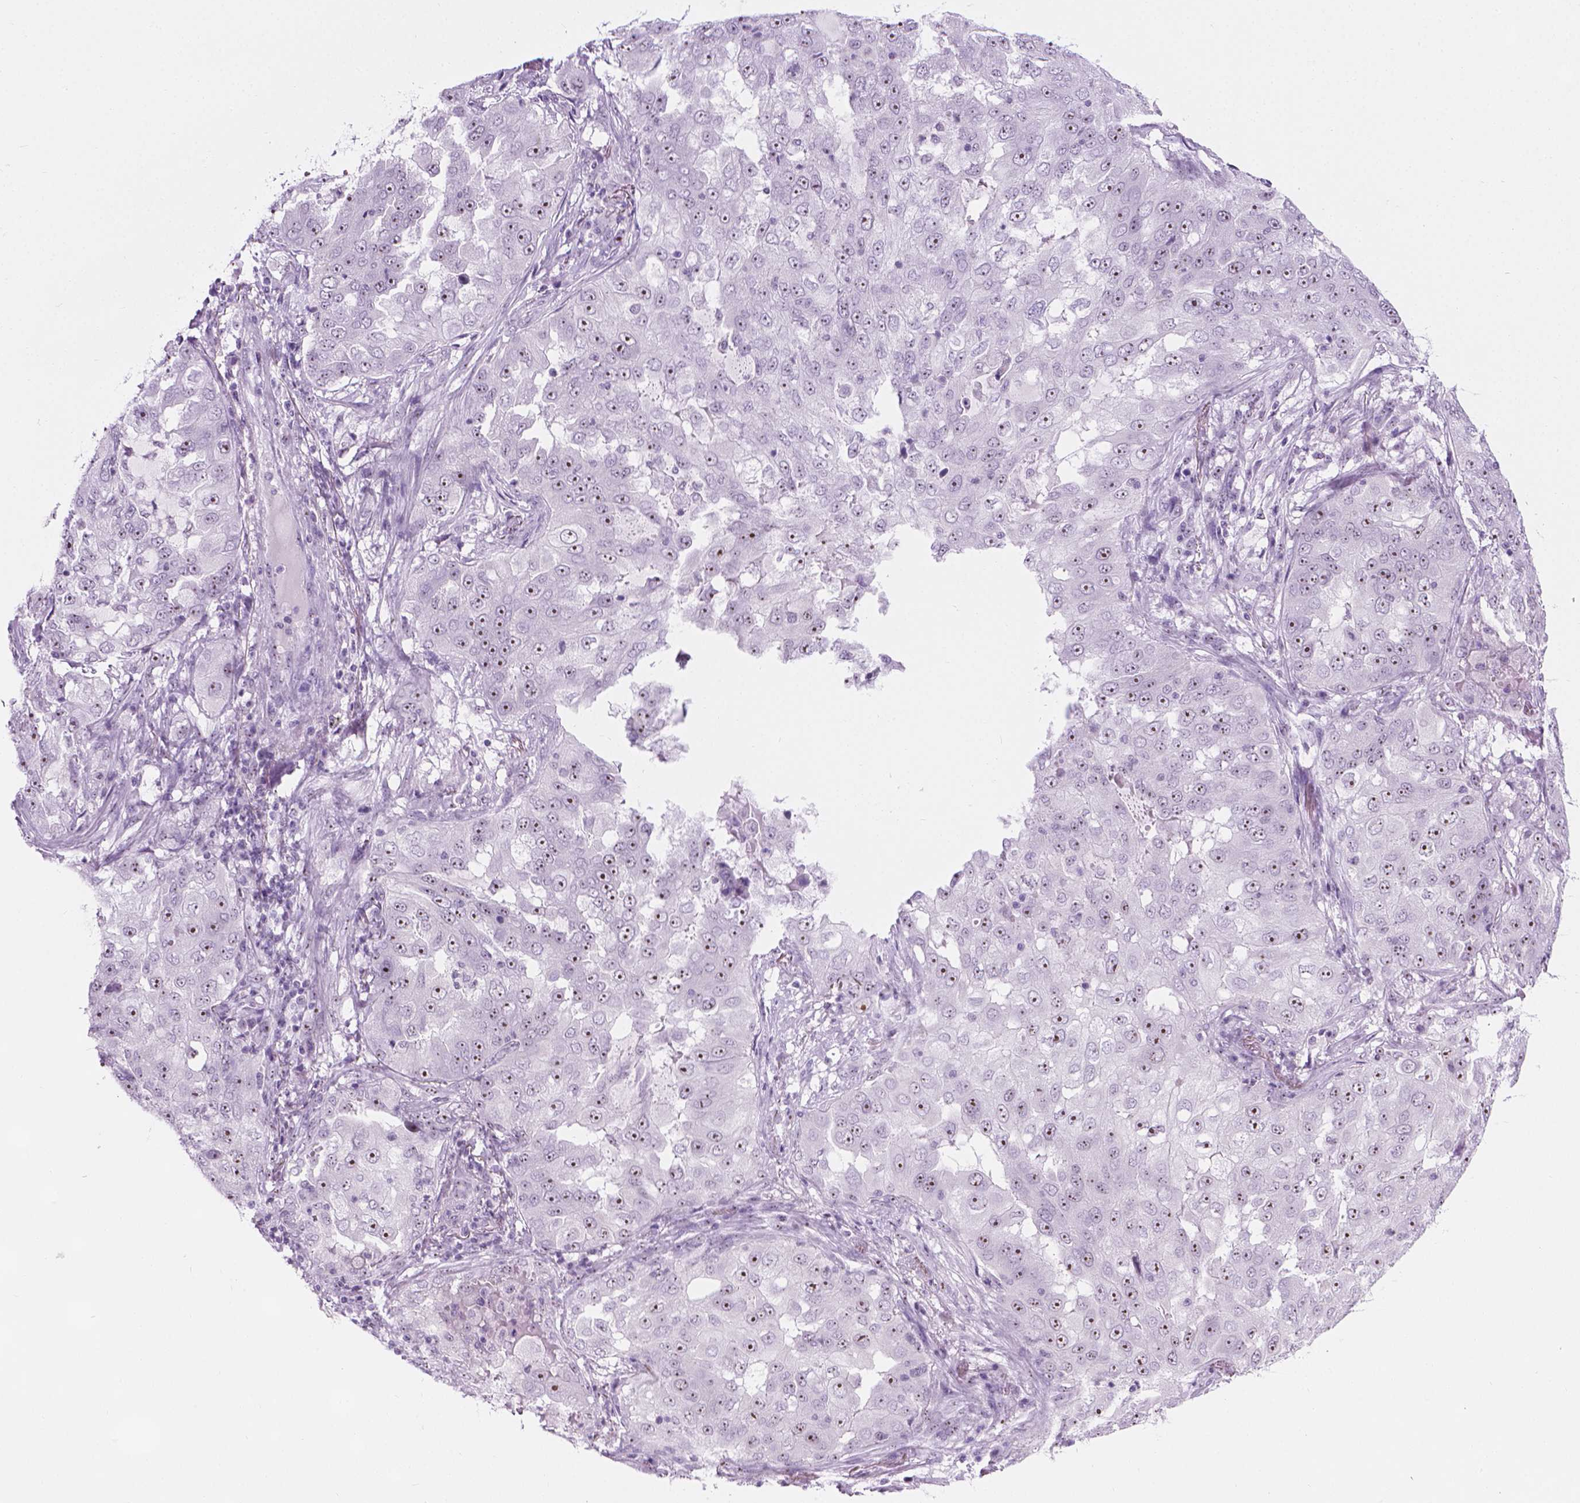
{"staining": {"intensity": "moderate", "quantity": "<25%", "location": "nuclear"}, "tissue": "lung cancer", "cell_type": "Tumor cells", "image_type": "cancer", "snomed": [{"axis": "morphology", "description": "Adenocarcinoma, NOS"}, {"axis": "topography", "description": "Lung"}], "caption": "Protein staining displays moderate nuclear expression in approximately <25% of tumor cells in adenocarcinoma (lung). The protein of interest is stained brown, and the nuclei are stained in blue (DAB (3,3'-diaminobenzidine) IHC with brightfield microscopy, high magnification).", "gene": "NOL7", "patient": {"sex": "female", "age": 61}}